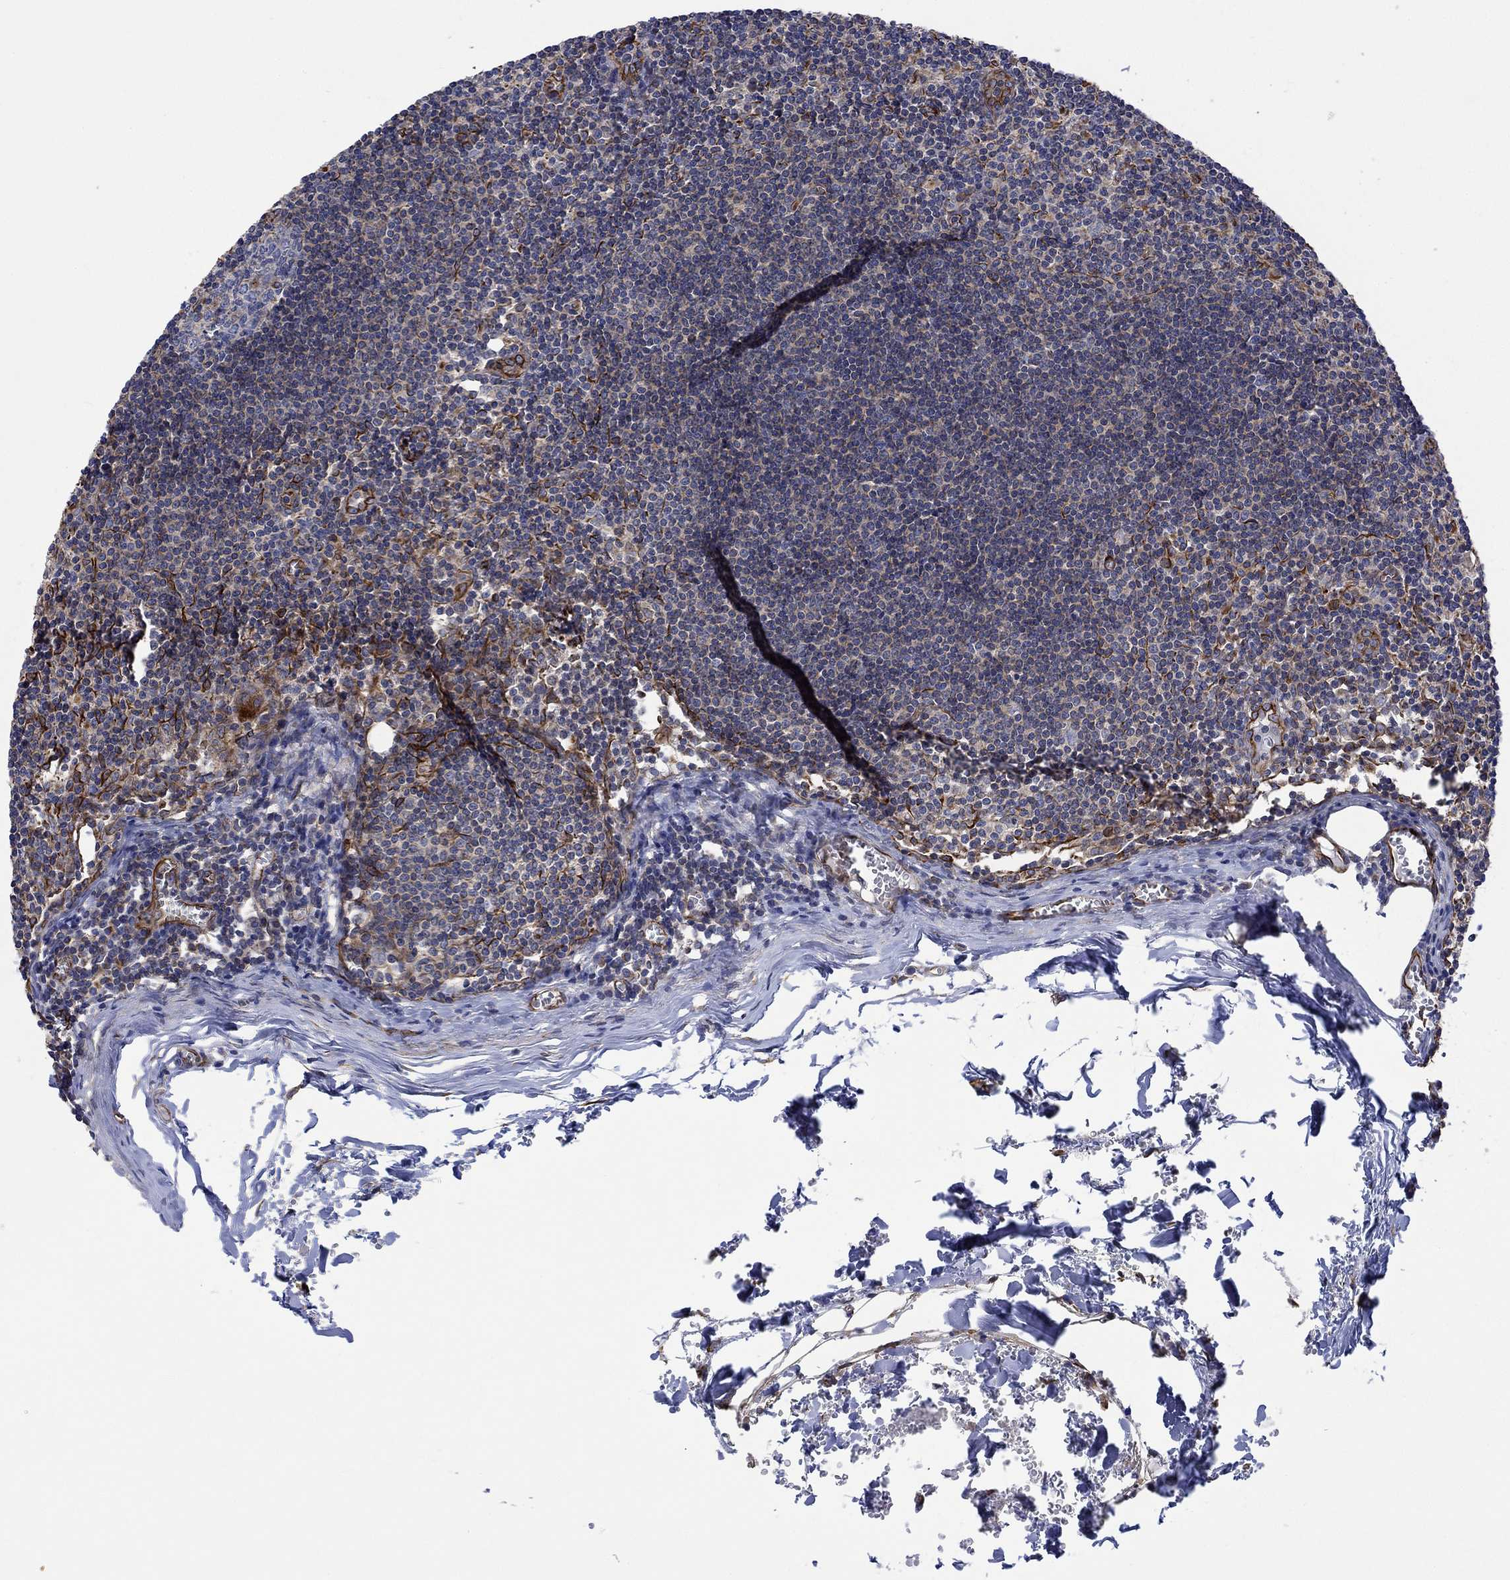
{"staining": {"intensity": "weak", "quantity": "<25%", "location": "cytoplasmic/membranous"}, "tissue": "lymph node", "cell_type": "Germinal center cells", "image_type": "normal", "snomed": [{"axis": "morphology", "description": "Normal tissue, NOS"}, {"axis": "topography", "description": "Lymph node"}], "caption": "Protein analysis of benign lymph node demonstrates no significant positivity in germinal center cells.", "gene": "CAMK1D", "patient": {"sex": "male", "age": 59}}